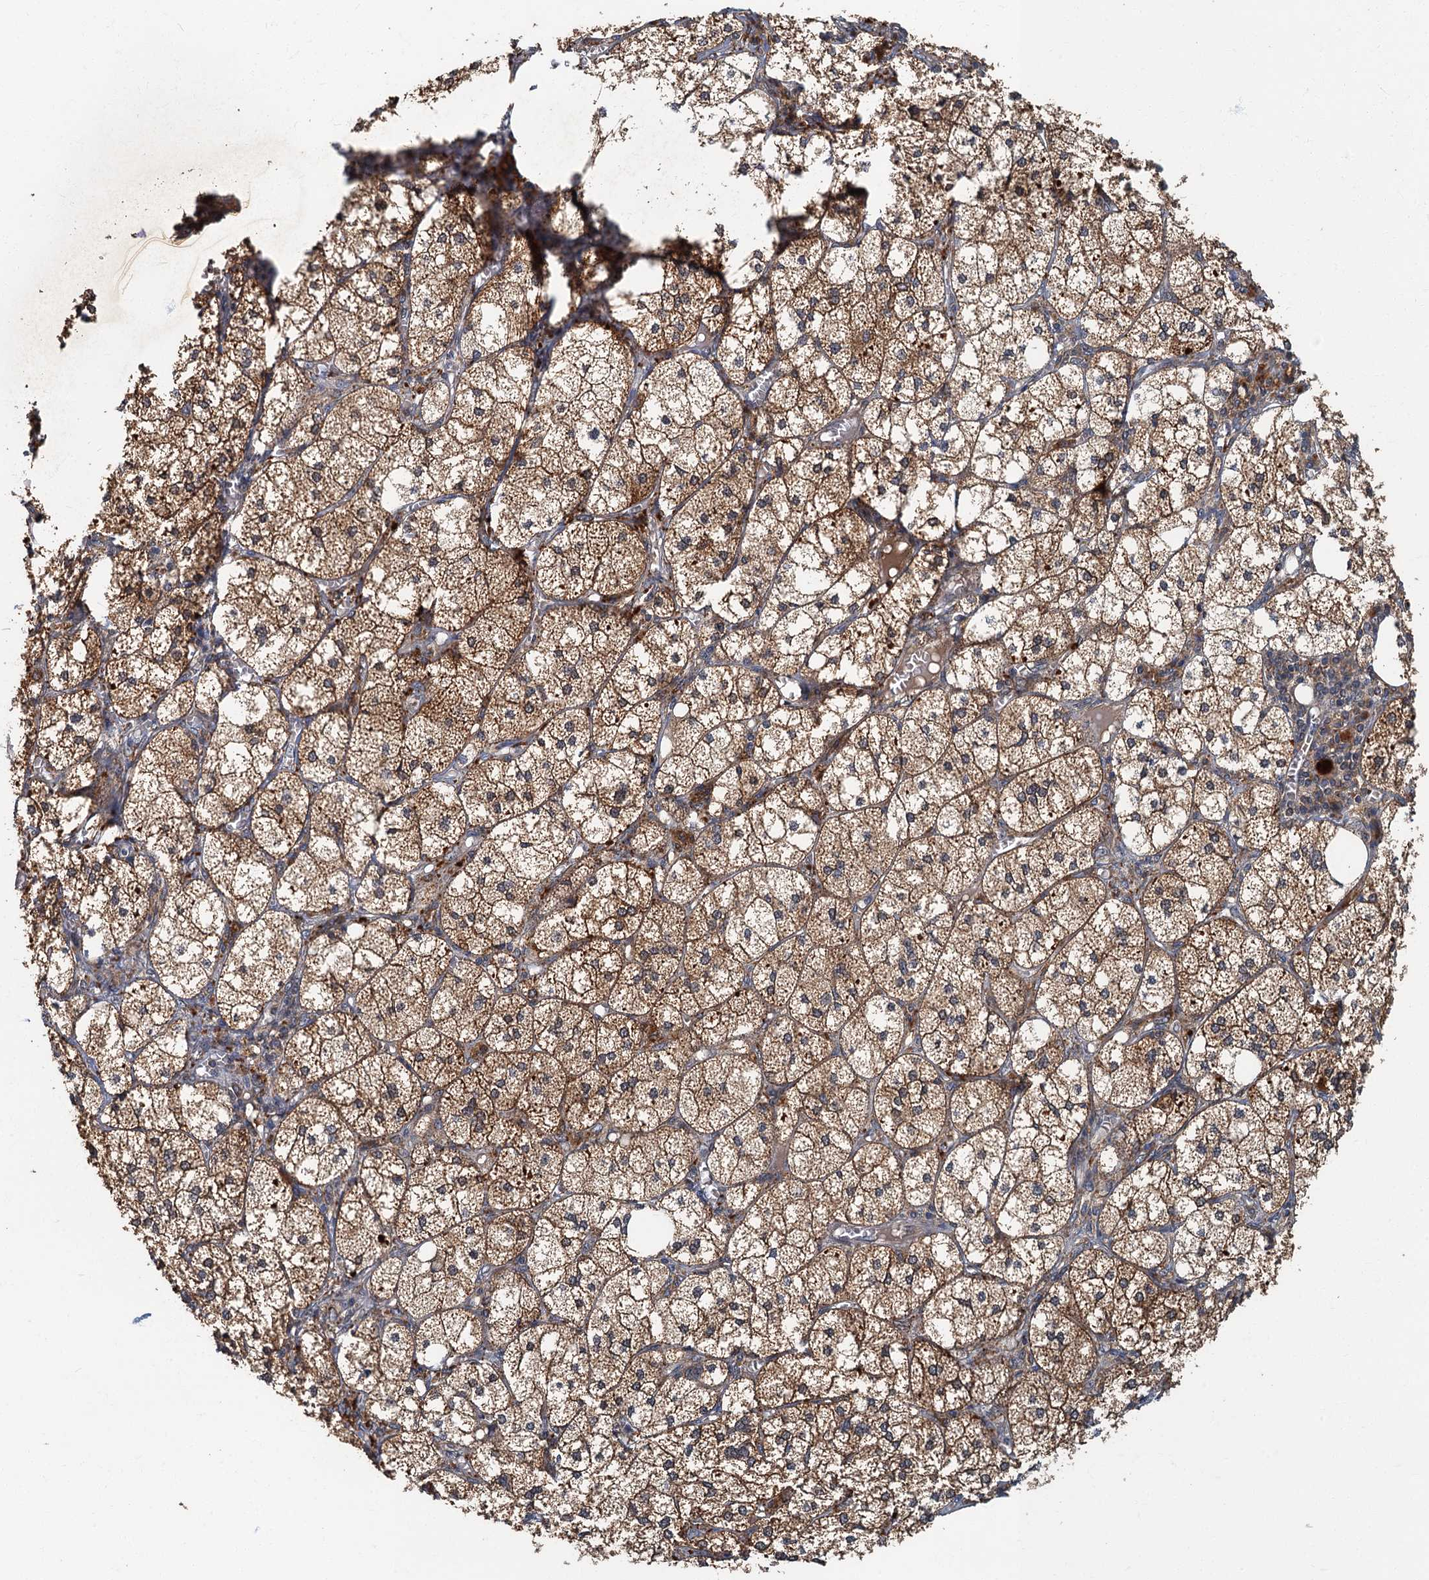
{"staining": {"intensity": "strong", "quantity": ">75%", "location": "cytoplasmic/membranous"}, "tissue": "adrenal gland", "cell_type": "Glandular cells", "image_type": "normal", "snomed": [{"axis": "morphology", "description": "Normal tissue, NOS"}, {"axis": "topography", "description": "Adrenal gland"}], "caption": "Protein positivity by immunohistochemistry (IHC) reveals strong cytoplasmic/membranous positivity in approximately >75% of glandular cells in normal adrenal gland.", "gene": "WDCP", "patient": {"sex": "female", "age": 61}}